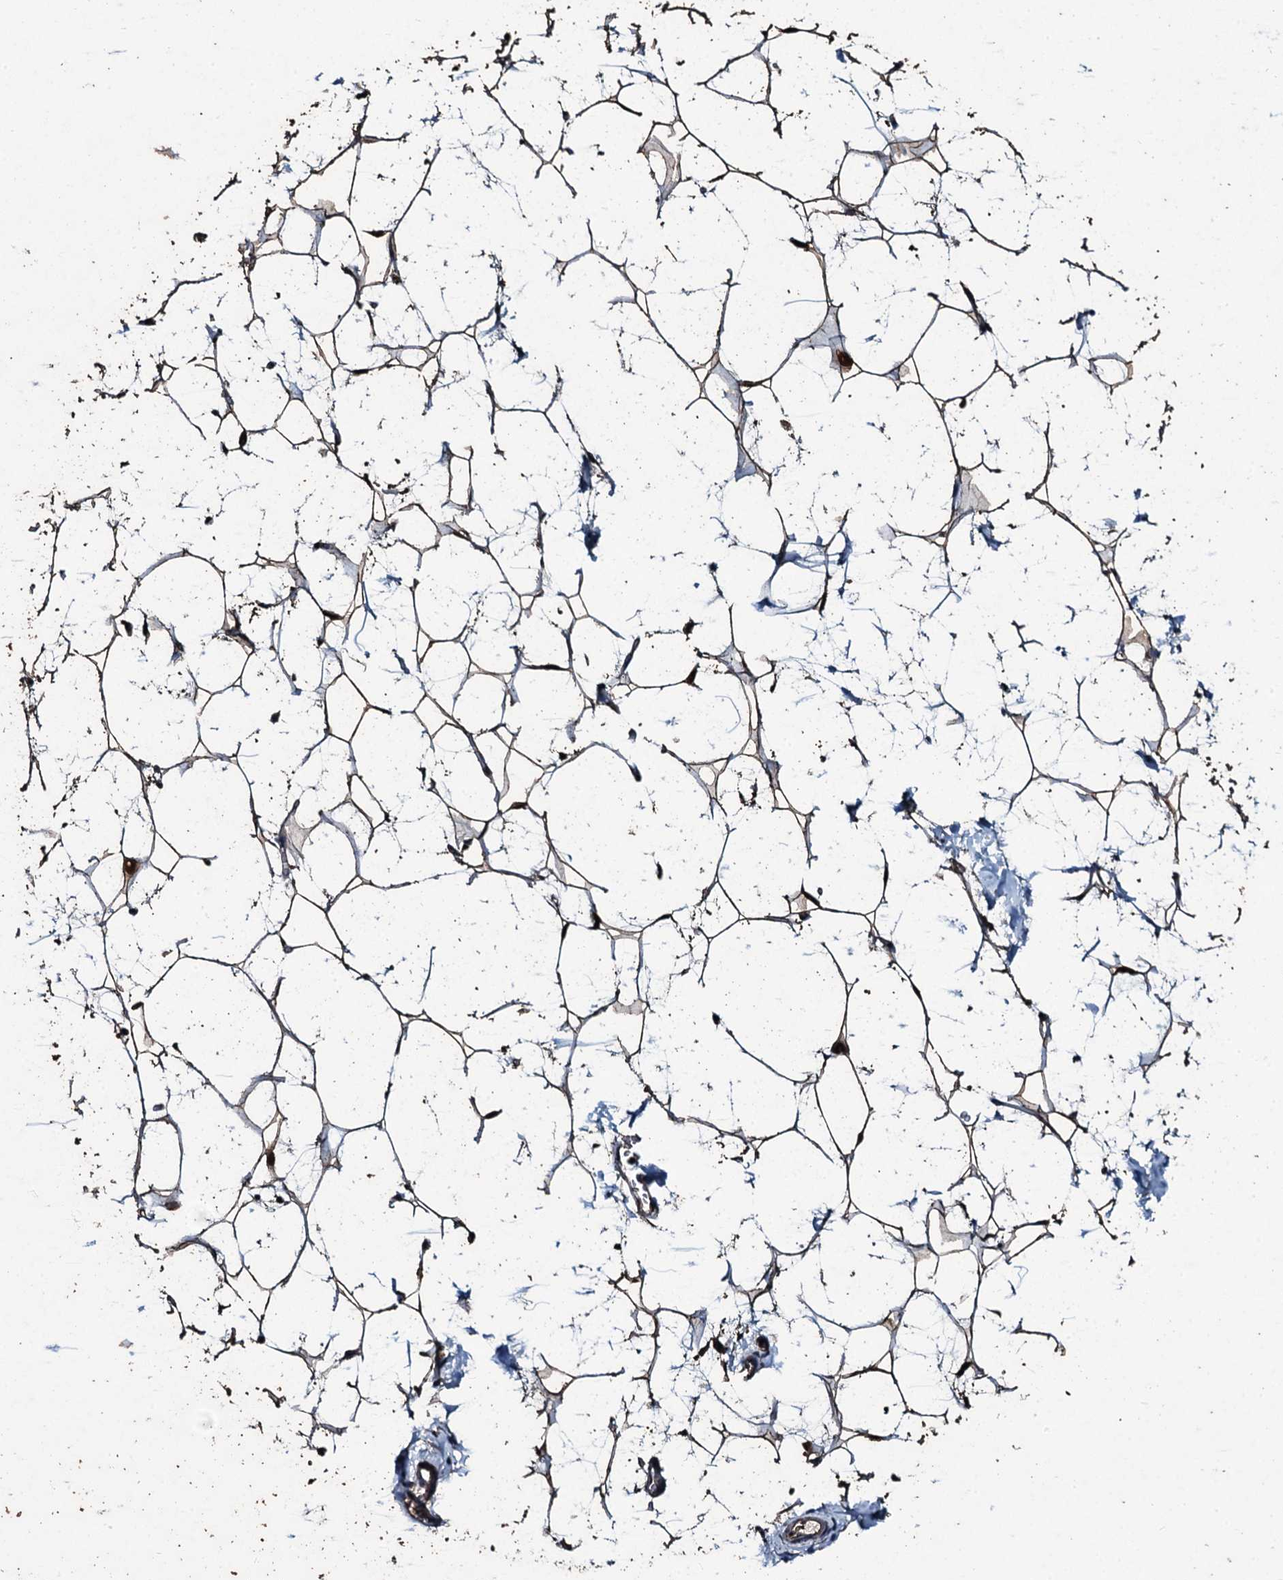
{"staining": {"intensity": "strong", "quantity": ">75%", "location": "cytoplasmic/membranous"}, "tissue": "adipose tissue", "cell_type": "Adipocytes", "image_type": "normal", "snomed": [{"axis": "morphology", "description": "Normal tissue, NOS"}, {"axis": "topography", "description": "Breast"}], "caption": "This histopathology image shows immunohistochemistry (IHC) staining of benign adipose tissue, with high strong cytoplasmic/membranous positivity in approximately >75% of adipocytes.", "gene": "FAAP24", "patient": {"sex": "female", "age": 26}}